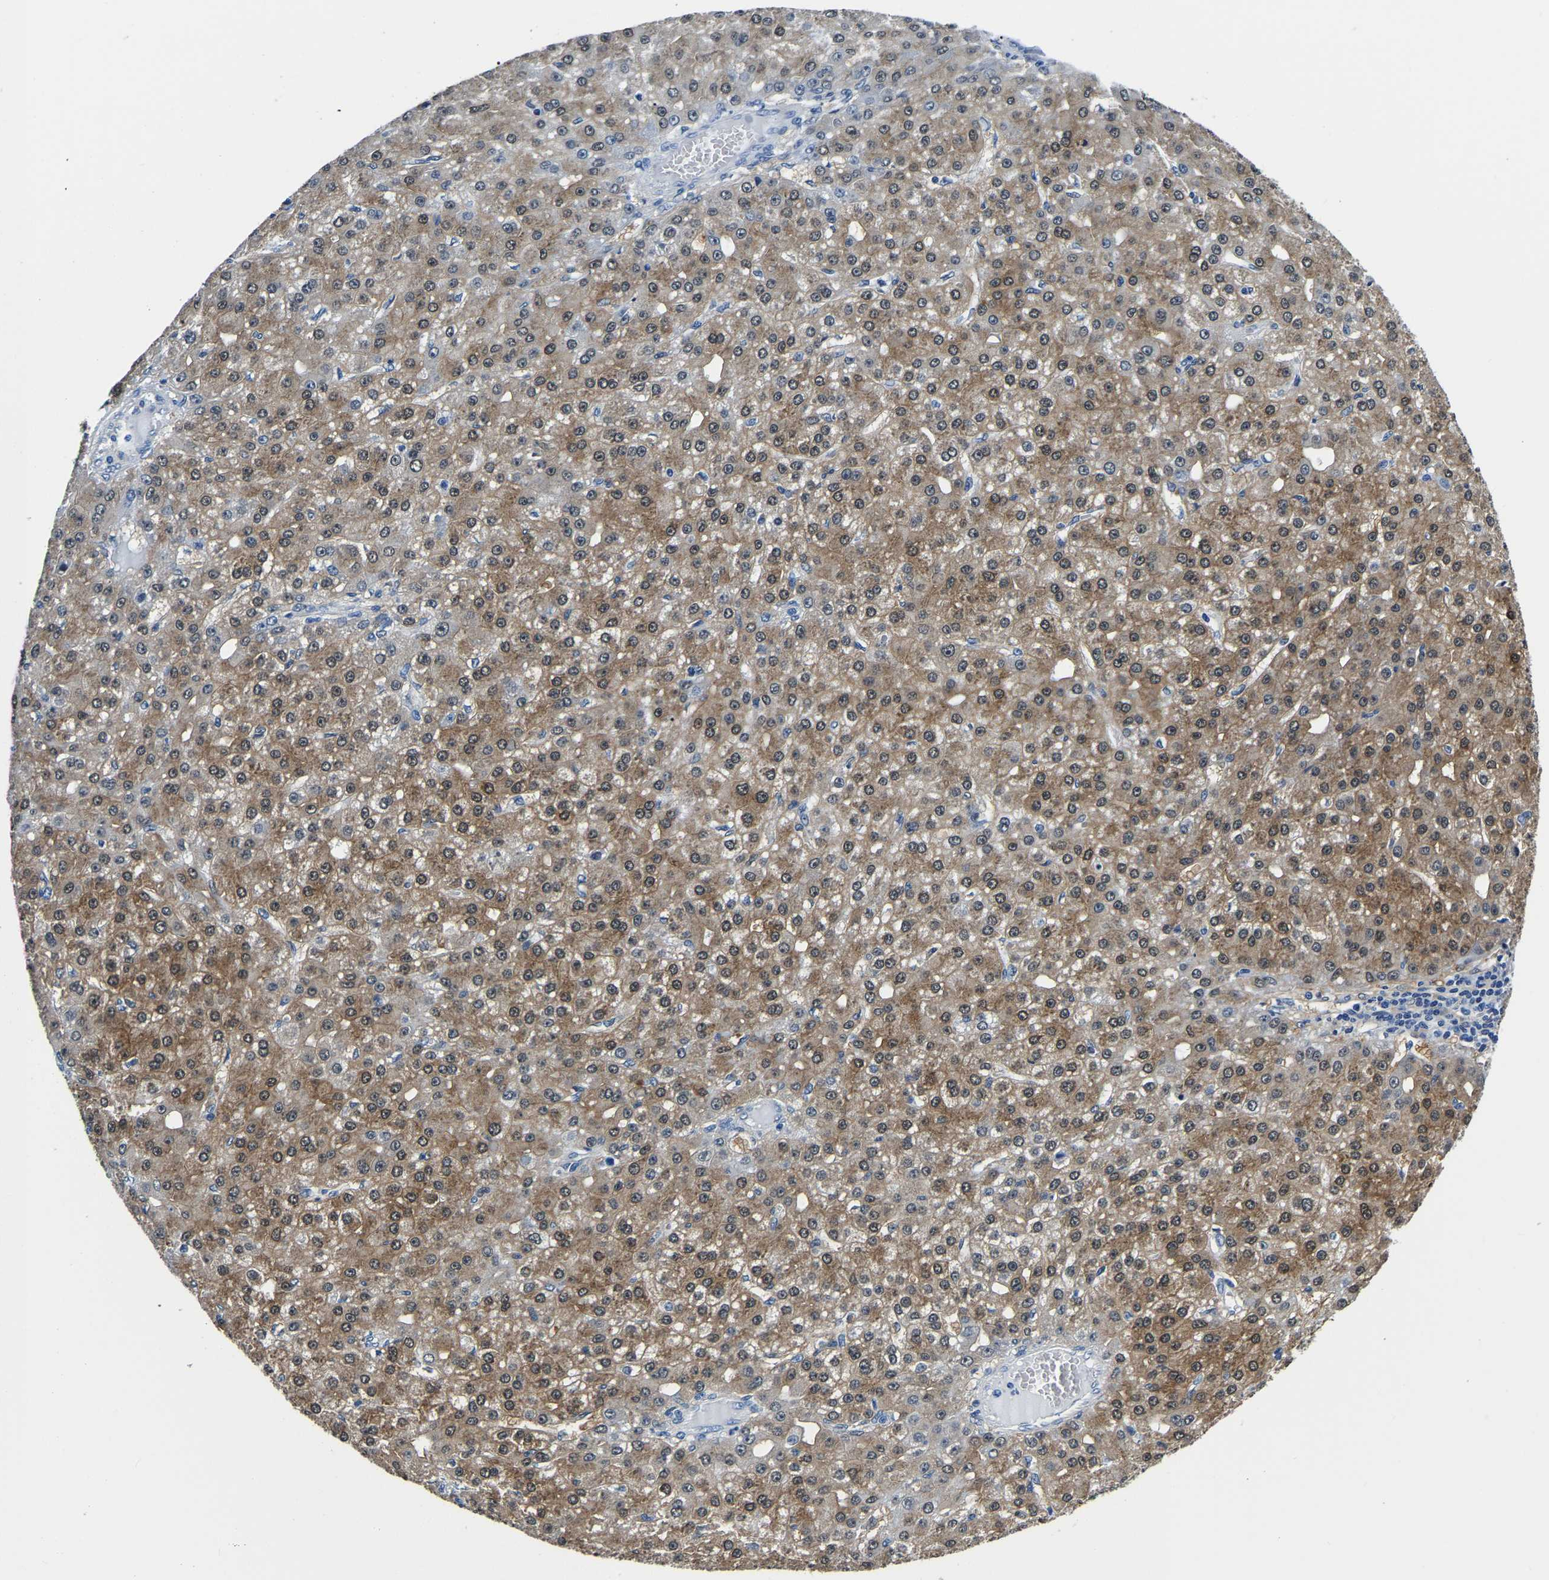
{"staining": {"intensity": "moderate", "quantity": ">75%", "location": "cytoplasmic/membranous"}, "tissue": "liver cancer", "cell_type": "Tumor cells", "image_type": "cancer", "snomed": [{"axis": "morphology", "description": "Carcinoma, Hepatocellular, NOS"}, {"axis": "topography", "description": "Liver"}], "caption": "A high-resolution histopathology image shows immunohistochemistry staining of liver hepatocellular carcinoma, which reveals moderate cytoplasmic/membranous positivity in approximately >75% of tumor cells.", "gene": "ACO1", "patient": {"sex": "male", "age": 67}}